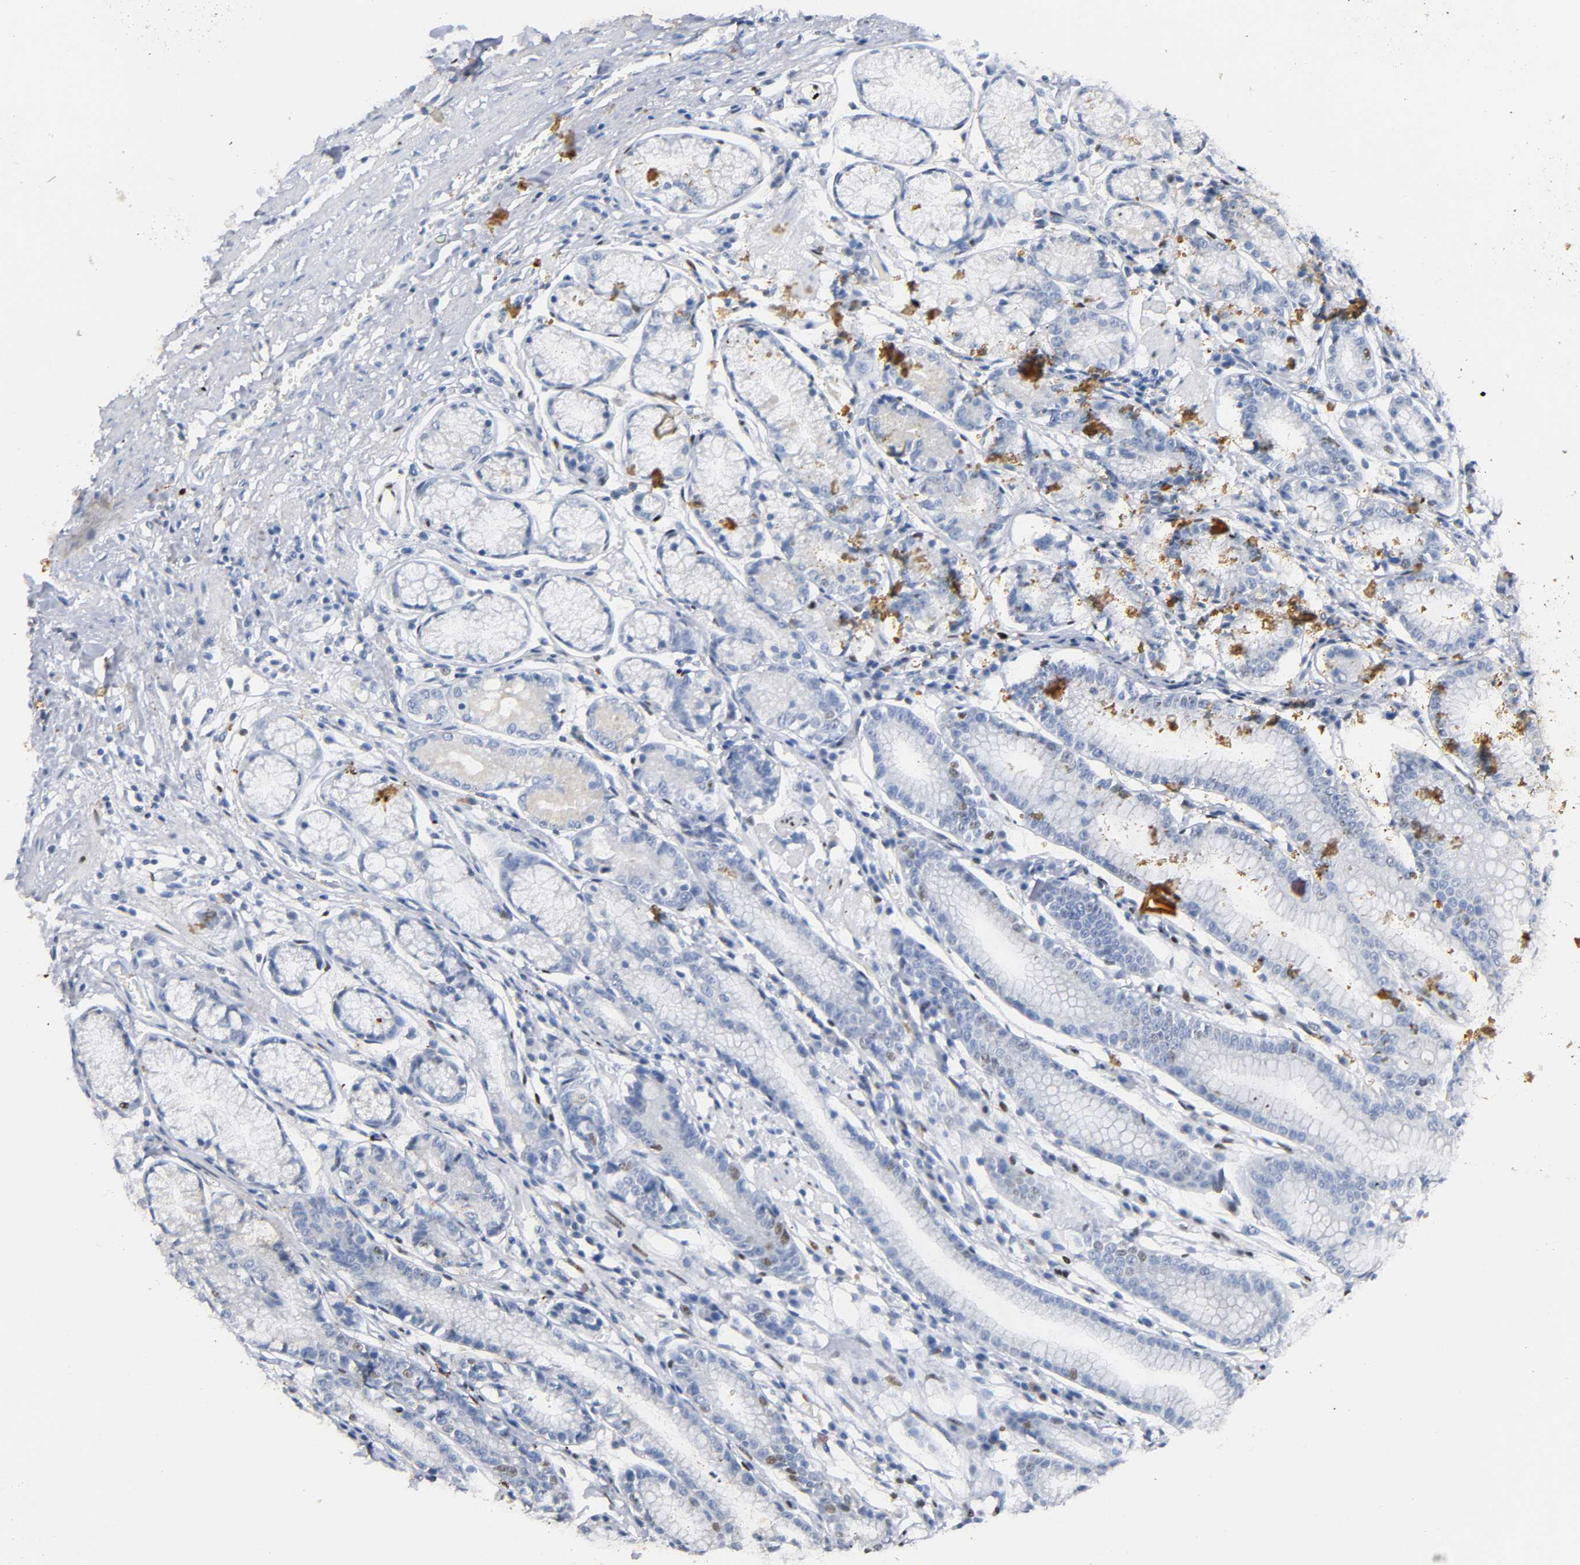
{"staining": {"intensity": "moderate", "quantity": "<25%", "location": "nuclear"}, "tissue": "stomach", "cell_type": "Glandular cells", "image_type": "normal", "snomed": [{"axis": "morphology", "description": "Normal tissue, NOS"}, {"axis": "morphology", "description": "Inflammation, NOS"}, {"axis": "topography", "description": "Stomach, lower"}], "caption": "A micrograph showing moderate nuclear expression in approximately <25% of glandular cells in normal stomach, as visualized by brown immunohistochemical staining.", "gene": "CREBBP", "patient": {"sex": "male", "age": 59}}